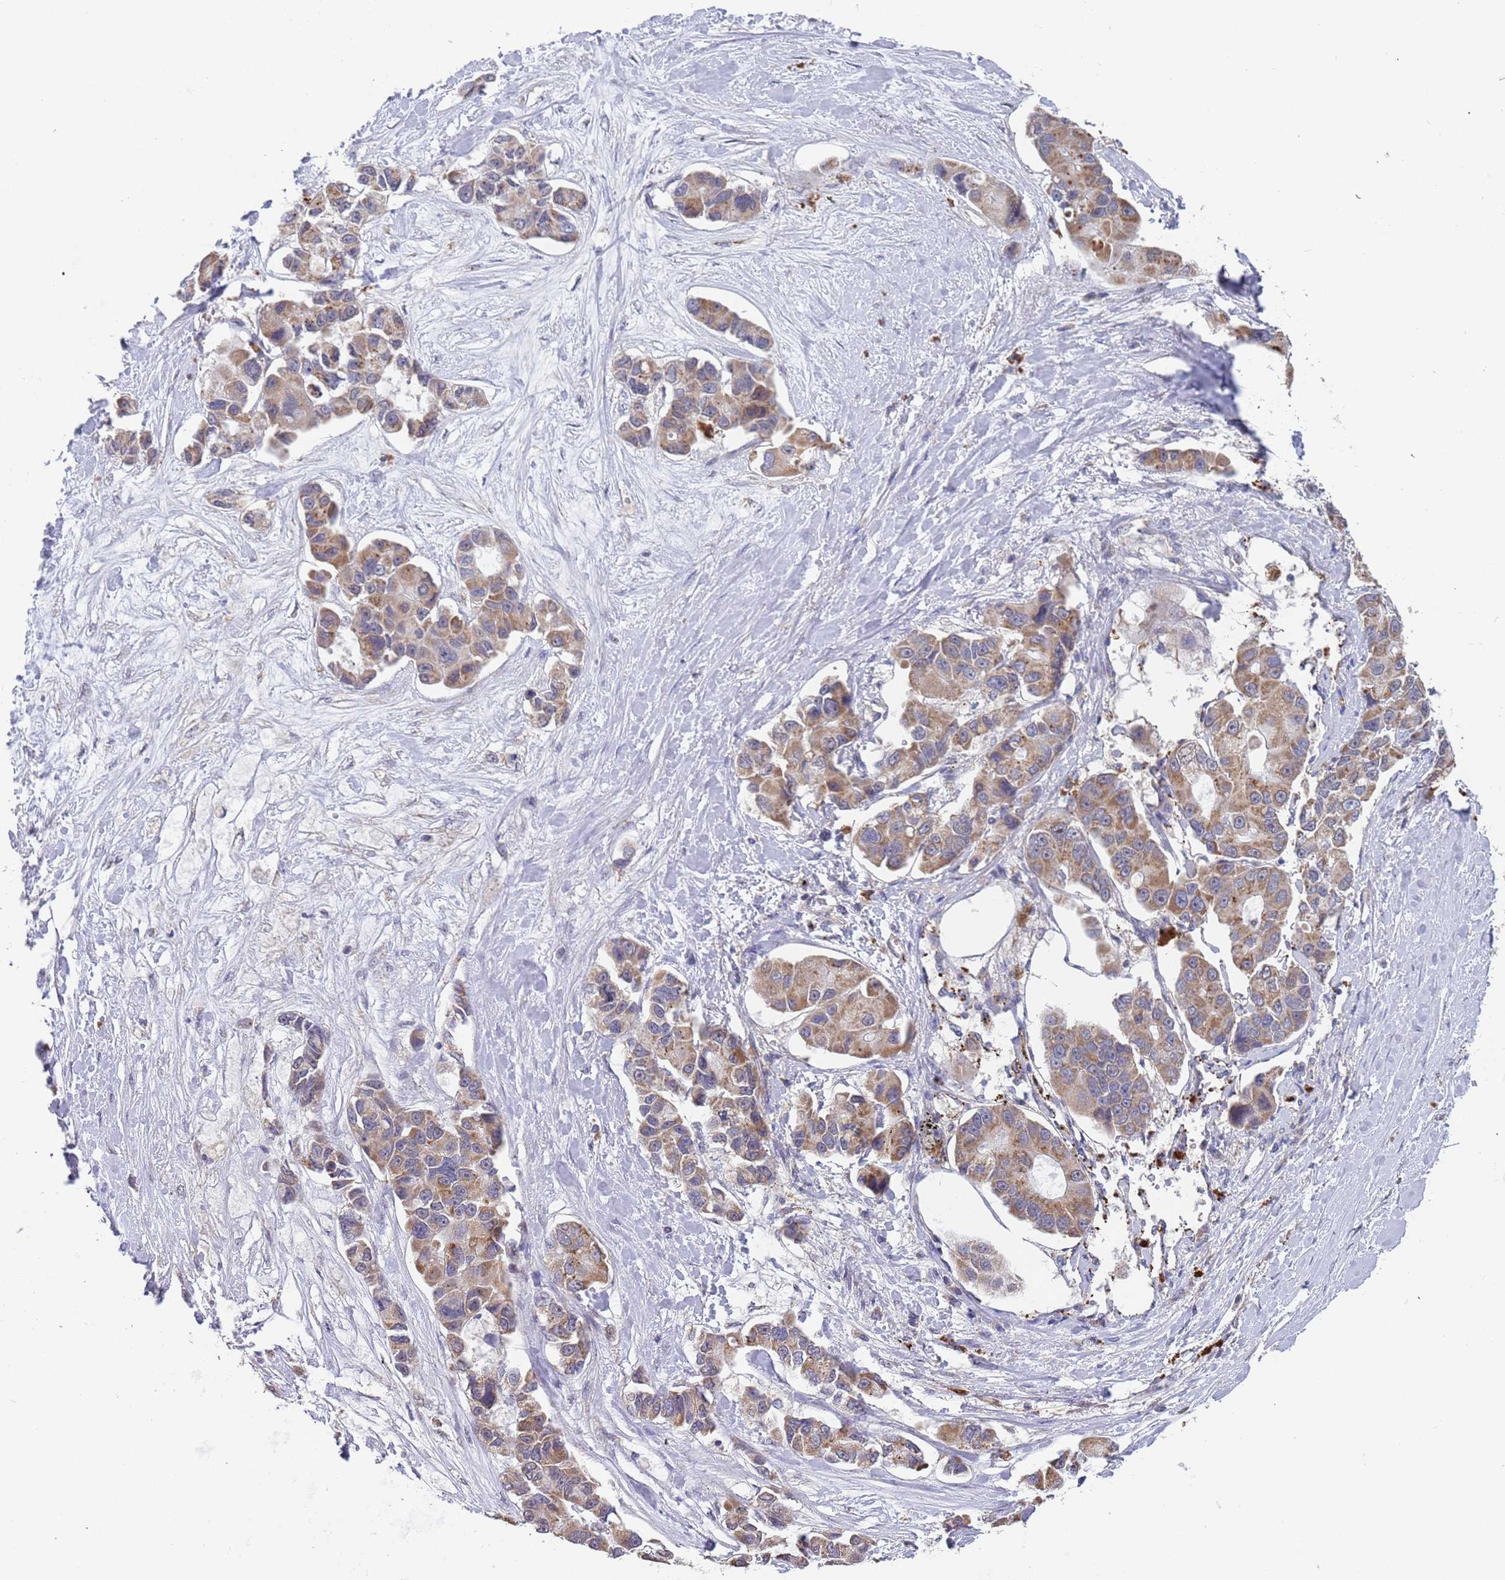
{"staining": {"intensity": "moderate", "quantity": ">75%", "location": "cytoplasmic/membranous"}, "tissue": "lung cancer", "cell_type": "Tumor cells", "image_type": "cancer", "snomed": [{"axis": "morphology", "description": "Adenocarcinoma, NOS"}, {"axis": "topography", "description": "Lung"}], "caption": "IHC of adenocarcinoma (lung) demonstrates medium levels of moderate cytoplasmic/membranous positivity in approximately >75% of tumor cells. The staining was performed using DAB (3,3'-diaminobenzidine), with brown indicating positive protein expression. Nuclei are stained blue with hematoxylin.", "gene": "TMEM64", "patient": {"sex": "female", "age": 54}}